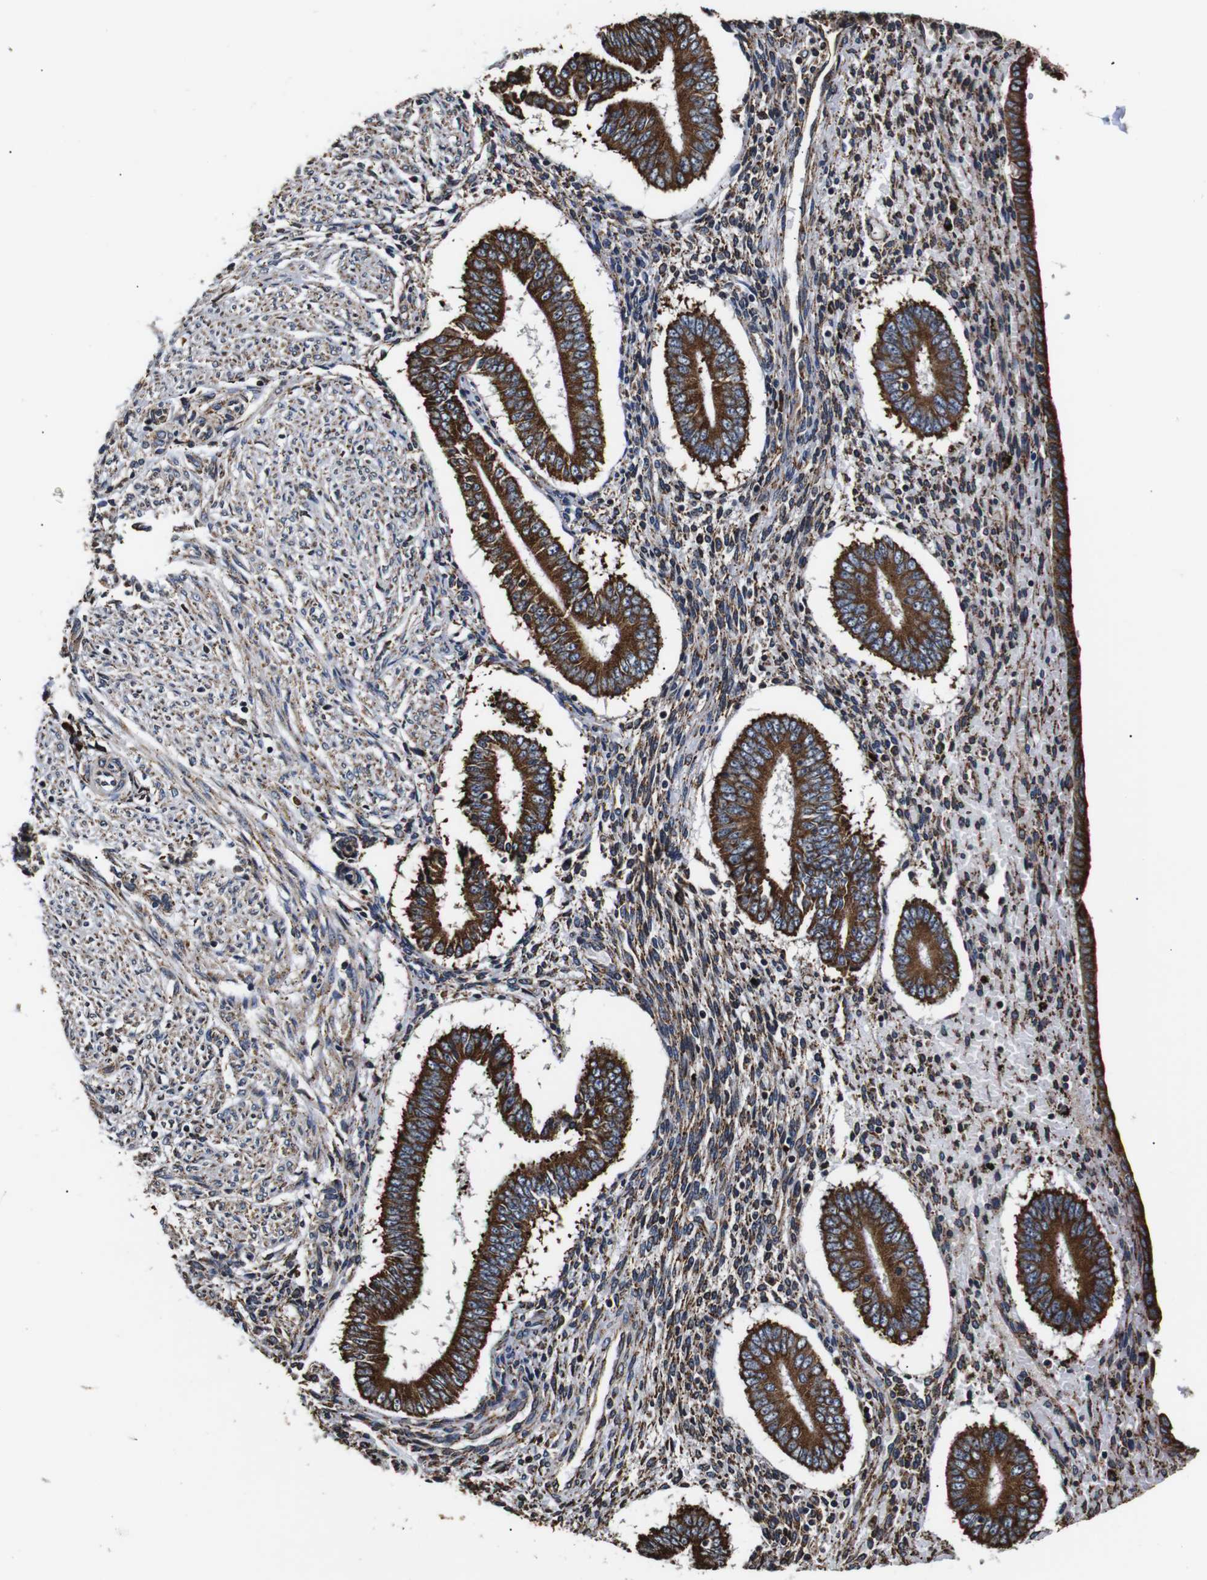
{"staining": {"intensity": "moderate", "quantity": "25%-75%", "location": "cytoplasmic/membranous"}, "tissue": "endometrium", "cell_type": "Cells in endometrial stroma", "image_type": "normal", "snomed": [{"axis": "morphology", "description": "Normal tissue, NOS"}, {"axis": "topography", "description": "Endometrium"}], "caption": "About 25%-75% of cells in endometrial stroma in unremarkable human endometrium display moderate cytoplasmic/membranous protein staining as visualized by brown immunohistochemical staining.", "gene": "HHIP", "patient": {"sex": "female", "age": 42}}